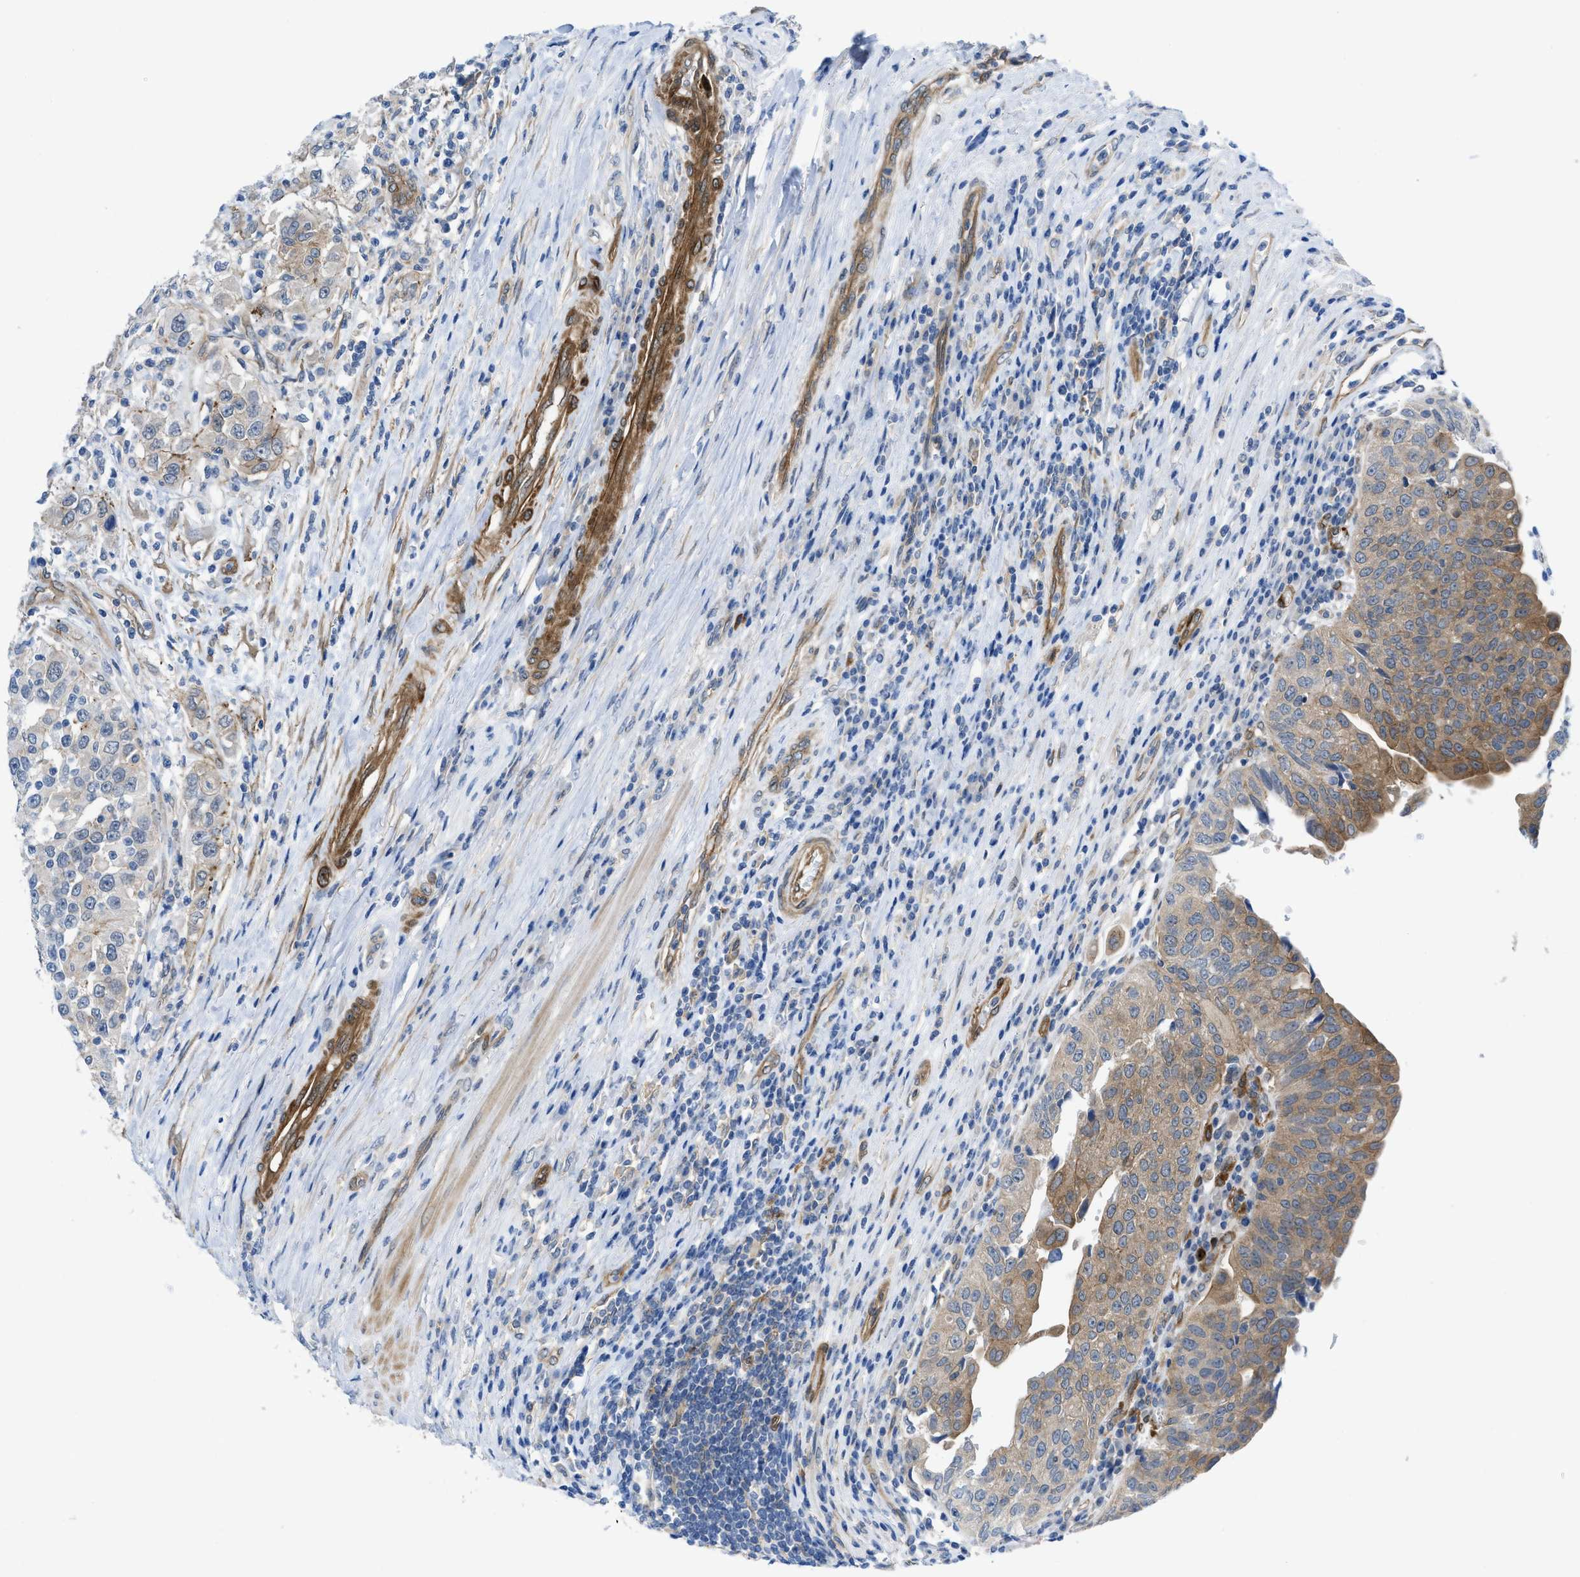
{"staining": {"intensity": "moderate", "quantity": "25%-75%", "location": "cytoplasmic/membranous"}, "tissue": "urothelial cancer", "cell_type": "Tumor cells", "image_type": "cancer", "snomed": [{"axis": "morphology", "description": "Urothelial carcinoma, High grade"}, {"axis": "topography", "description": "Urinary bladder"}], "caption": "Brown immunohistochemical staining in urothelial cancer shows moderate cytoplasmic/membranous positivity in approximately 25%-75% of tumor cells. (DAB IHC with brightfield microscopy, high magnification).", "gene": "PDLIM5", "patient": {"sex": "female", "age": 80}}